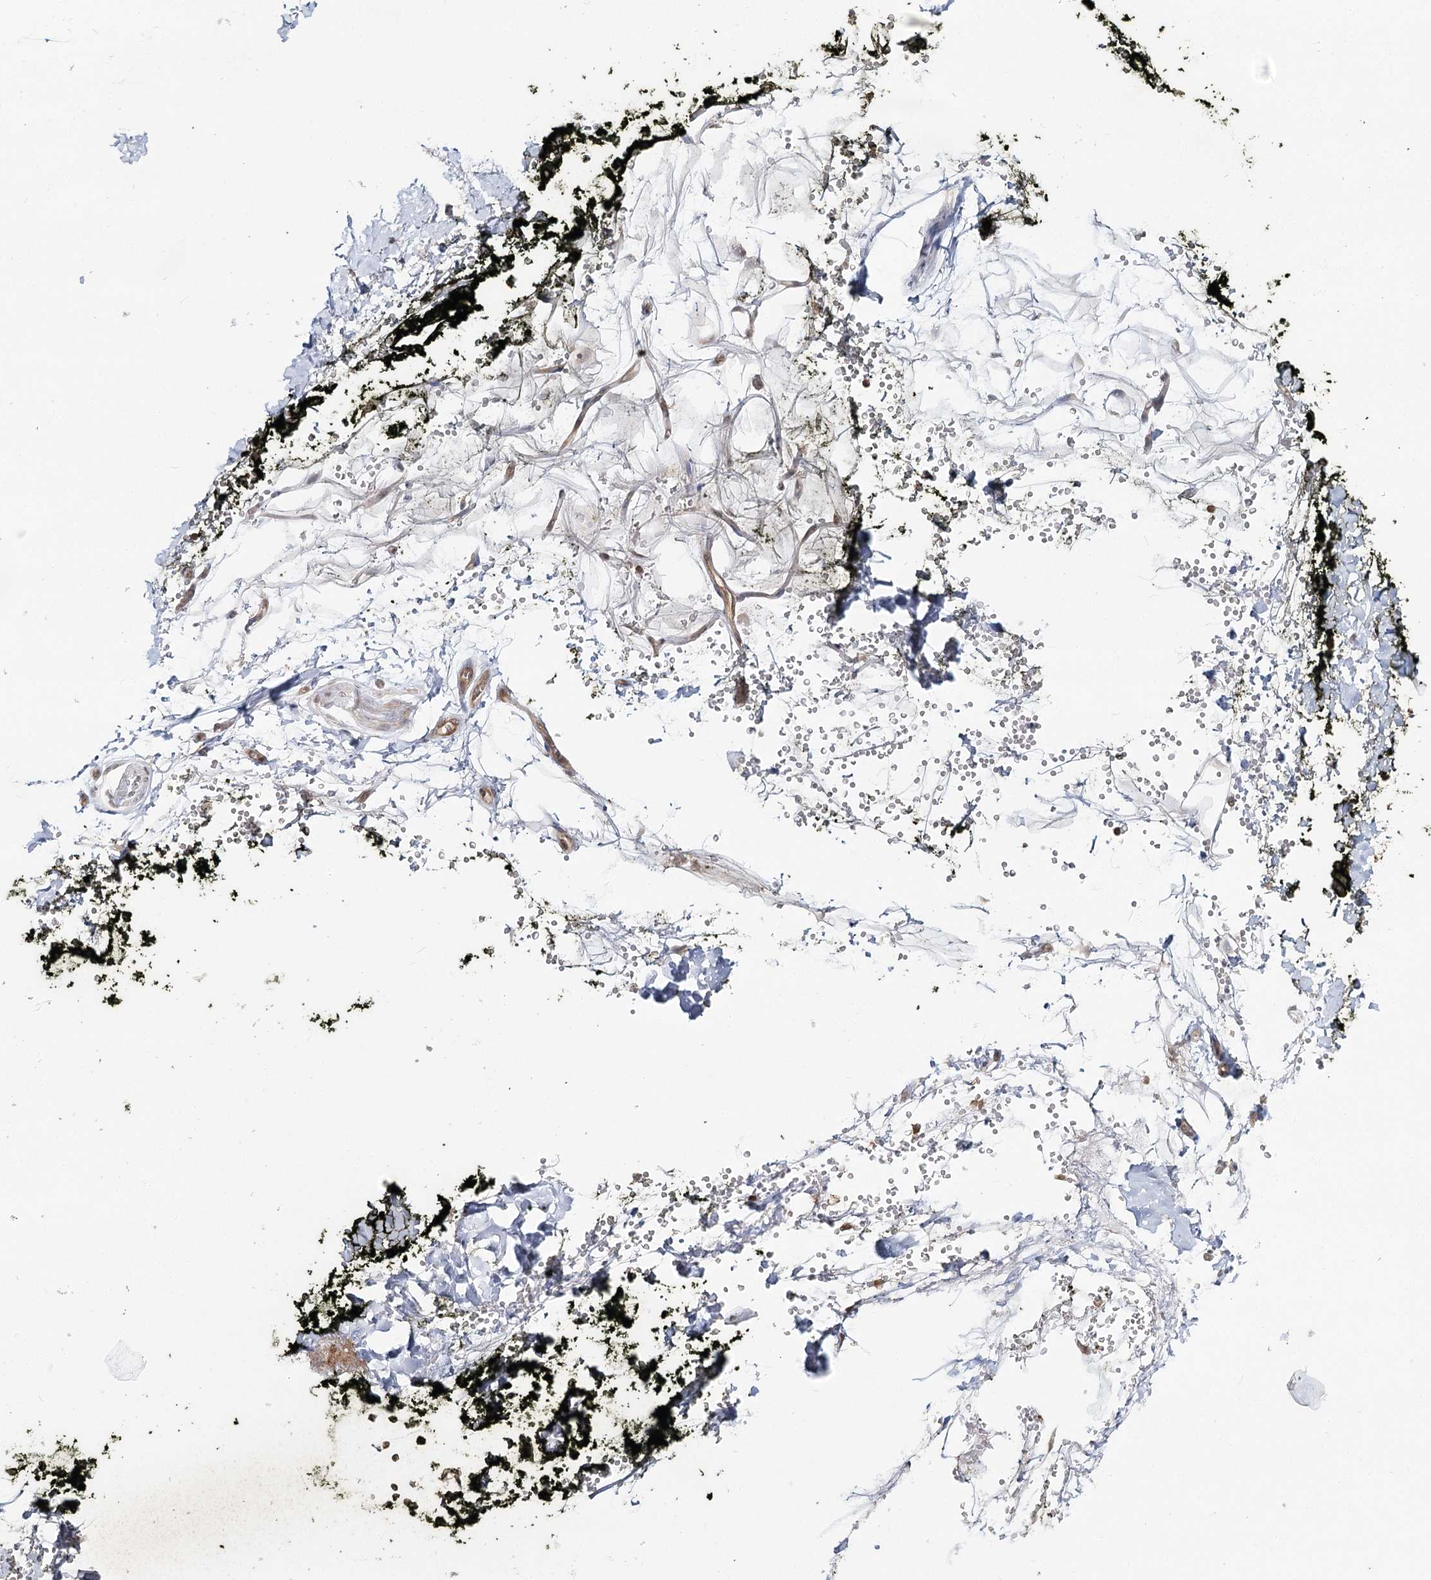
{"staining": {"intensity": "negative", "quantity": "none", "location": "none"}, "tissue": "adipose tissue", "cell_type": "Adipocytes", "image_type": "normal", "snomed": [{"axis": "morphology", "description": "Normal tissue, NOS"}, {"axis": "morphology", "description": "Adenocarcinoma, NOS"}, {"axis": "topography", "description": "Pancreas"}, {"axis": "topography", "description": "Peripheral nerve tissue"}], "caption": "High magnification brightfield microscopy of normal adipose tissue stained with DAB (brown) and counterstained with hematoxylin (blue): adipocytes show no significant staining. The staining is performed using DAB (3,3'-diaminobenzidine) brown chromogen with nuclei counter-stained in using hematoxylin.", "gene": "FAM120B", "patient": {"sex": "male", "age": 59}}